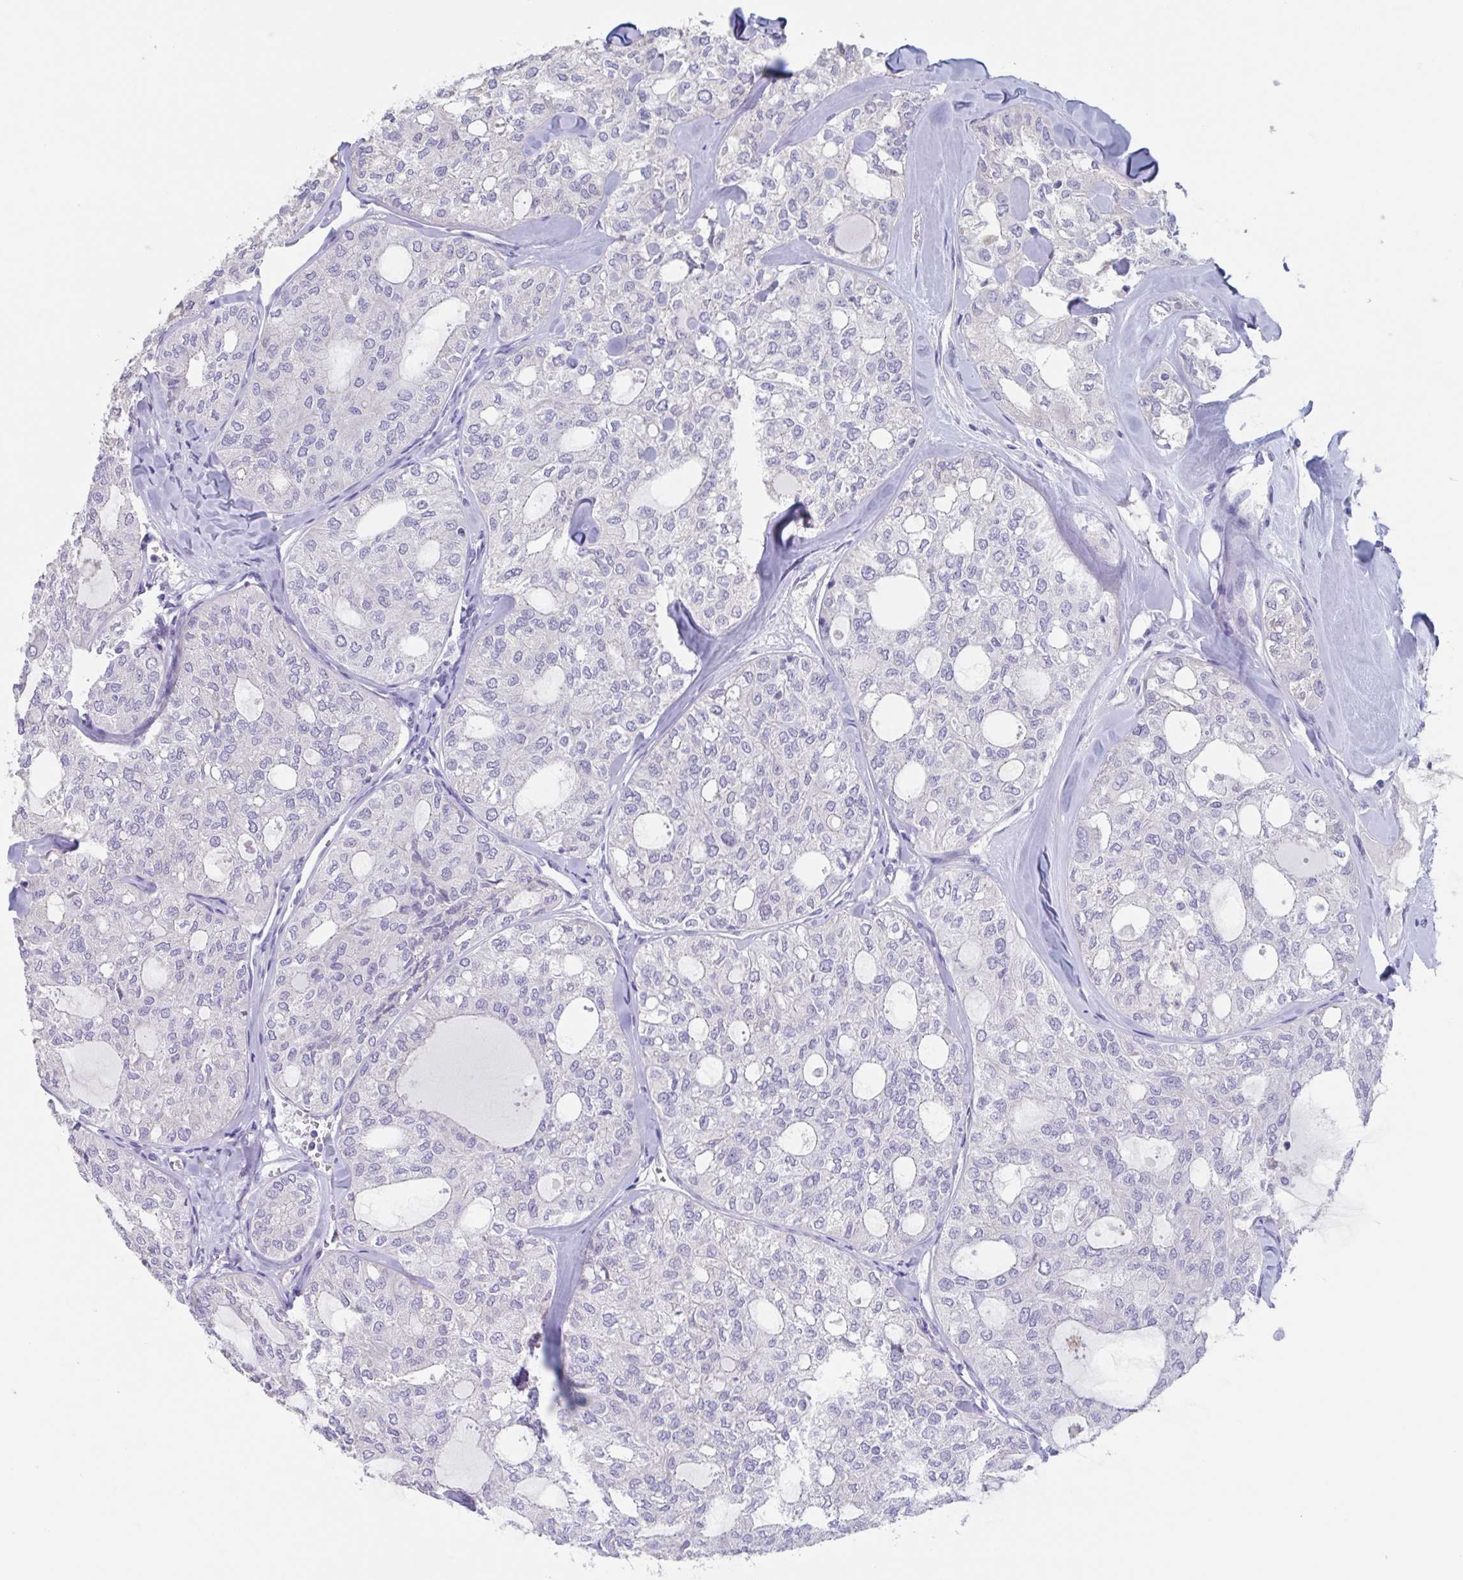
{"staining": {"intensity": "negative", "quantity": "none", "location": "none"}, "tissue": "thyroid cancer", "cell_type": "Tumor cells", "image_type": "cancer", "snomed": [{"axis": "morphology", "description": "Follicular adenoma carcinoma, NOS"}, {"axis": "topography", "description": "Thyroid gland"}], "caption": "This is an immunohistochemistry histopathology image of thyroid follicular adenoma carcinoma. There is no expression in tumor cells.", "gene": "NOXRED1", "patient": {"sex": "male", "age": 75}}